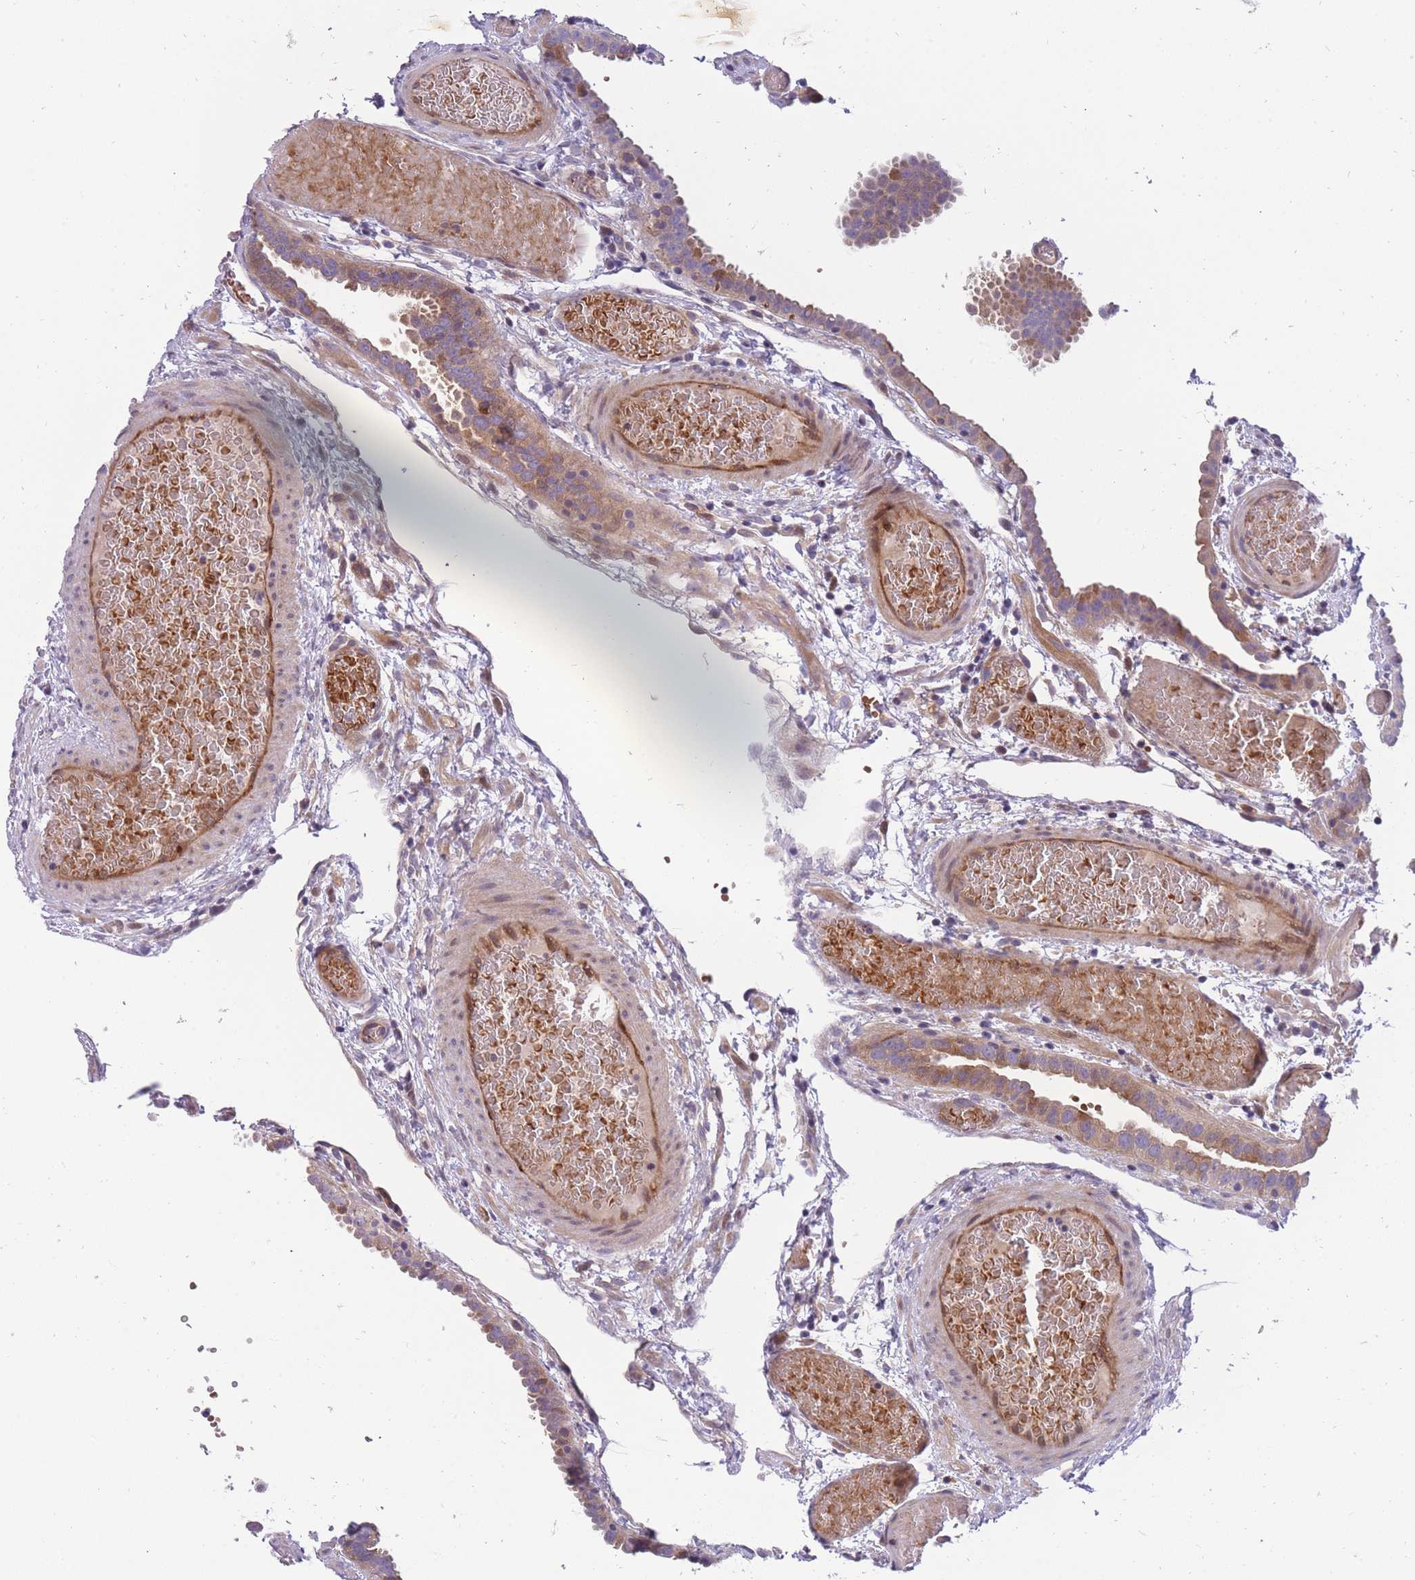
{"staining": {"intensity": "moderate", "quantity": "25%-75%", "location": "cytoplasmic/membranous"}, "tissue": "fallopian tube", "cell_type": "Glandular cells", "image_type": "normal", "snomed": [{"axis": "morphology", "description": "Normal tissue, NOS"}, {"axis": "topography", "description": "Fallopian tube"}], "caption": "IHC photomicrograph of benign human fallopian tube stained for a protein (brown), which exhibits medium levels of moderate cytoplasmic/membranous expression in about 25%-75% of glandular cells.", "gene": "CRYGN", "patient": {"sex": "female", "age": 37}}